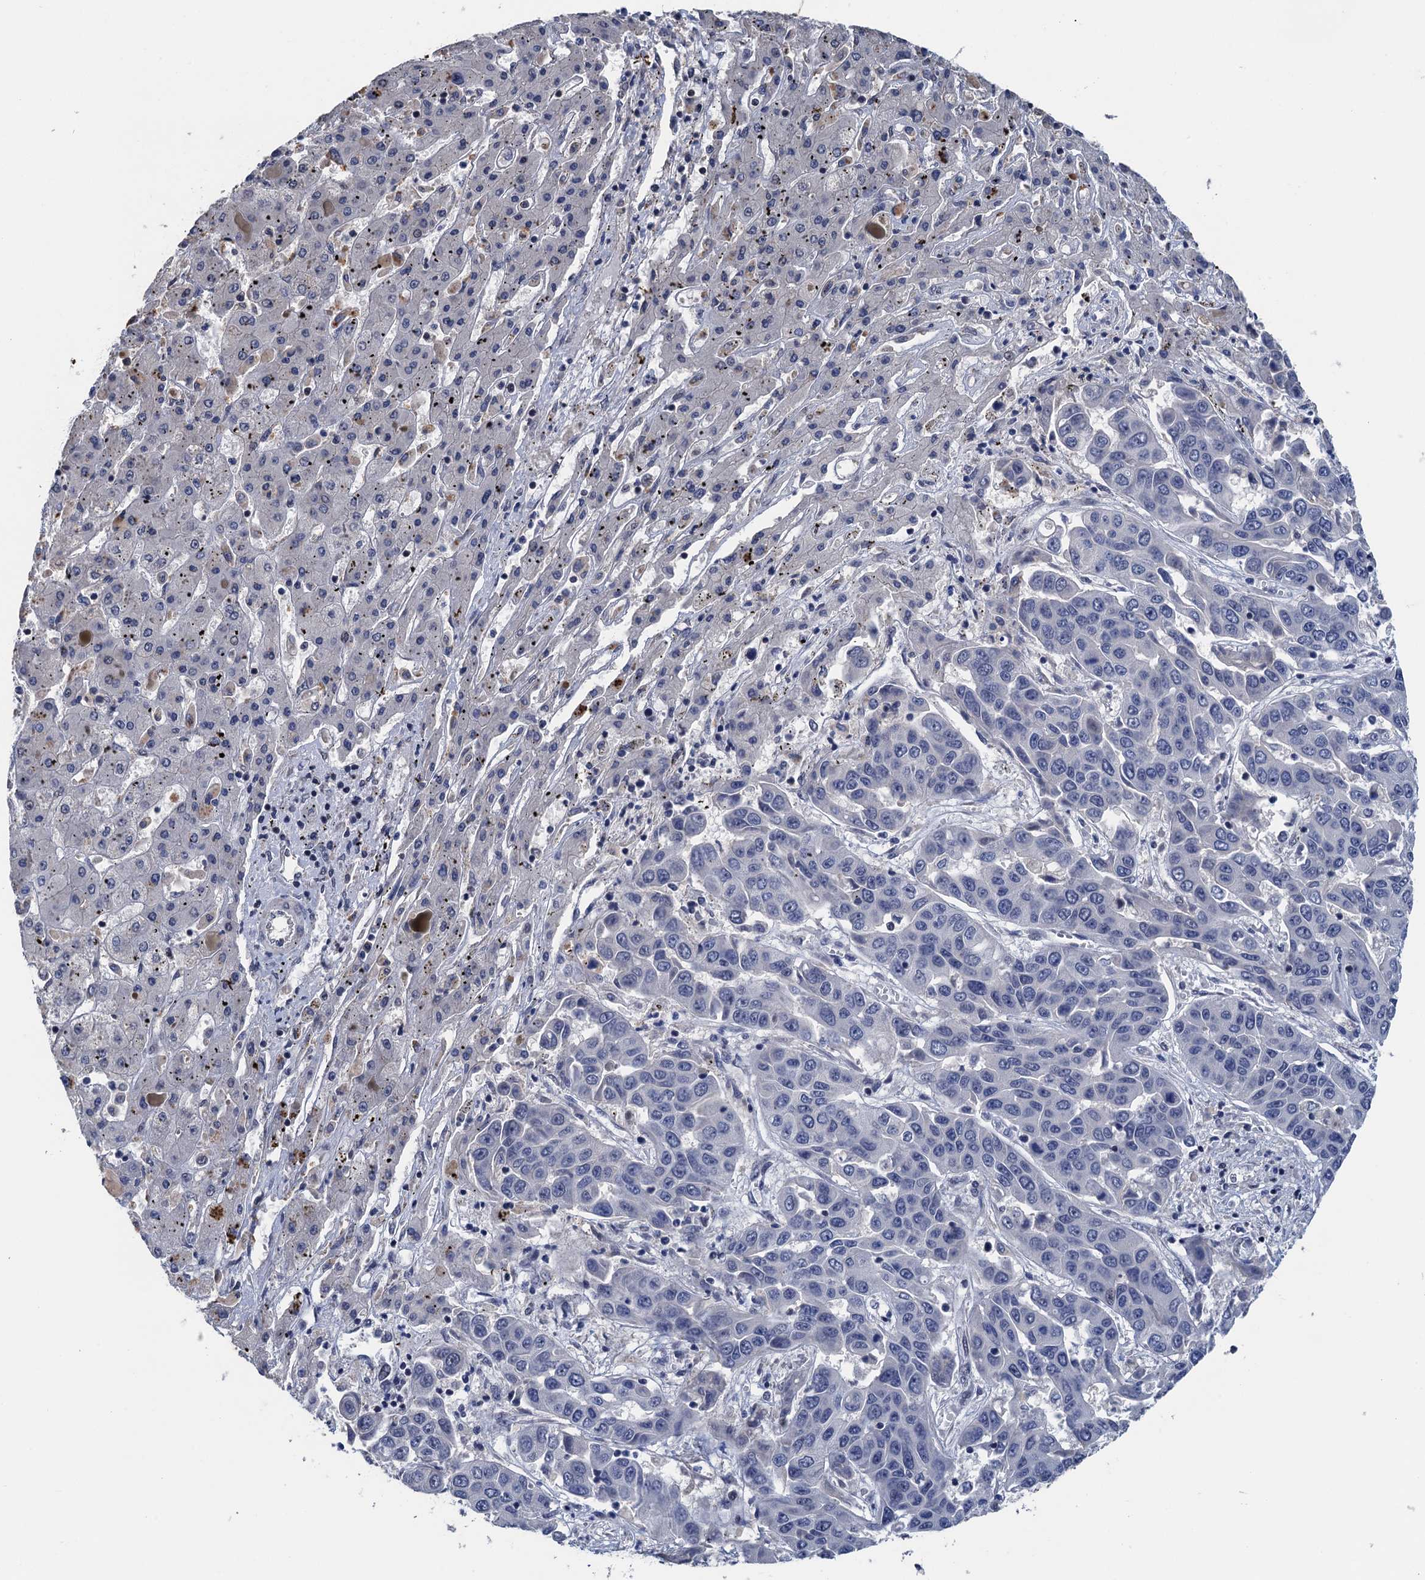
{"staining": {"intensity": "negative", "quantity": "none", "location": "none"}, "tissue": "liver cancer", "cell_type": "Tumor cells", "image_type": "cancer", "snomed": [{"axis": "morphology", "description": "Cholangiocarcinoma"}, {"axis": "topography", "description": "Liver"}], "caption": "Micrograph shows no protein expression in tumor cells of liver cholangiocarcinoma tissue.", "gene": "ART5", "patient": {"sex": "female", "age": 52}}